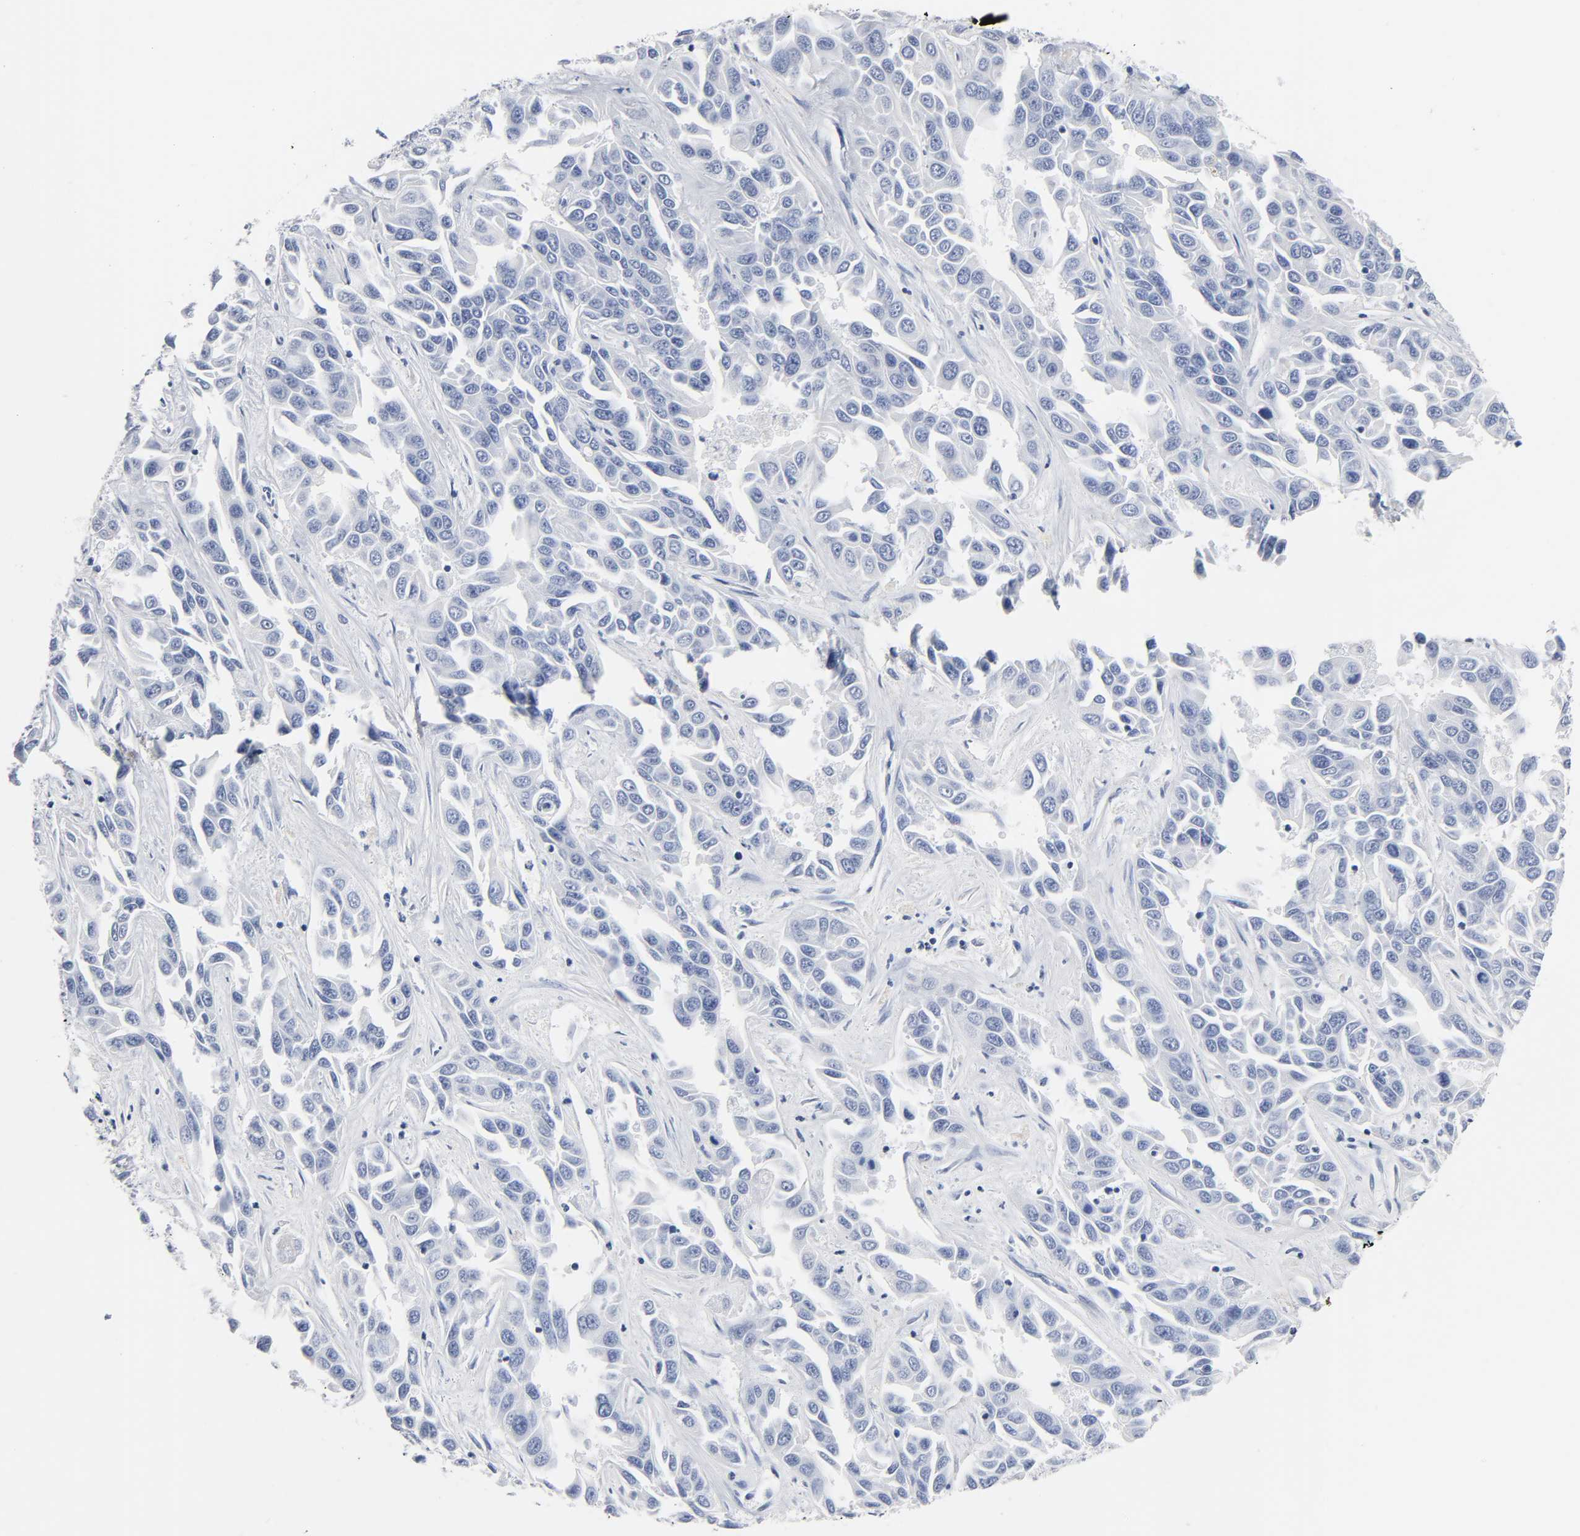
{"staining": {"intensity": "negative", "quantity": "none", "location": "none"}, "tissue": "liver cancer", "cell_type": "Tumor cells", "image_type": "cancer", "snomed": [{"axis": "morphology", "description": "Cholangiocarcinoma"}, {"axis": "topography", "description": "Liver"}], "caption": "This is a photomicrograph of immunohistochemistry staining of liver cancer, which shows no staining in tumor cells. The staining was performed using DAB to visualize the protein expression in brown, while the nuclei were stained in blue with hematoxylin (Magnification: 20x).", "gene": "NAB2", "patient": {"sex": "female", "age": 52}}